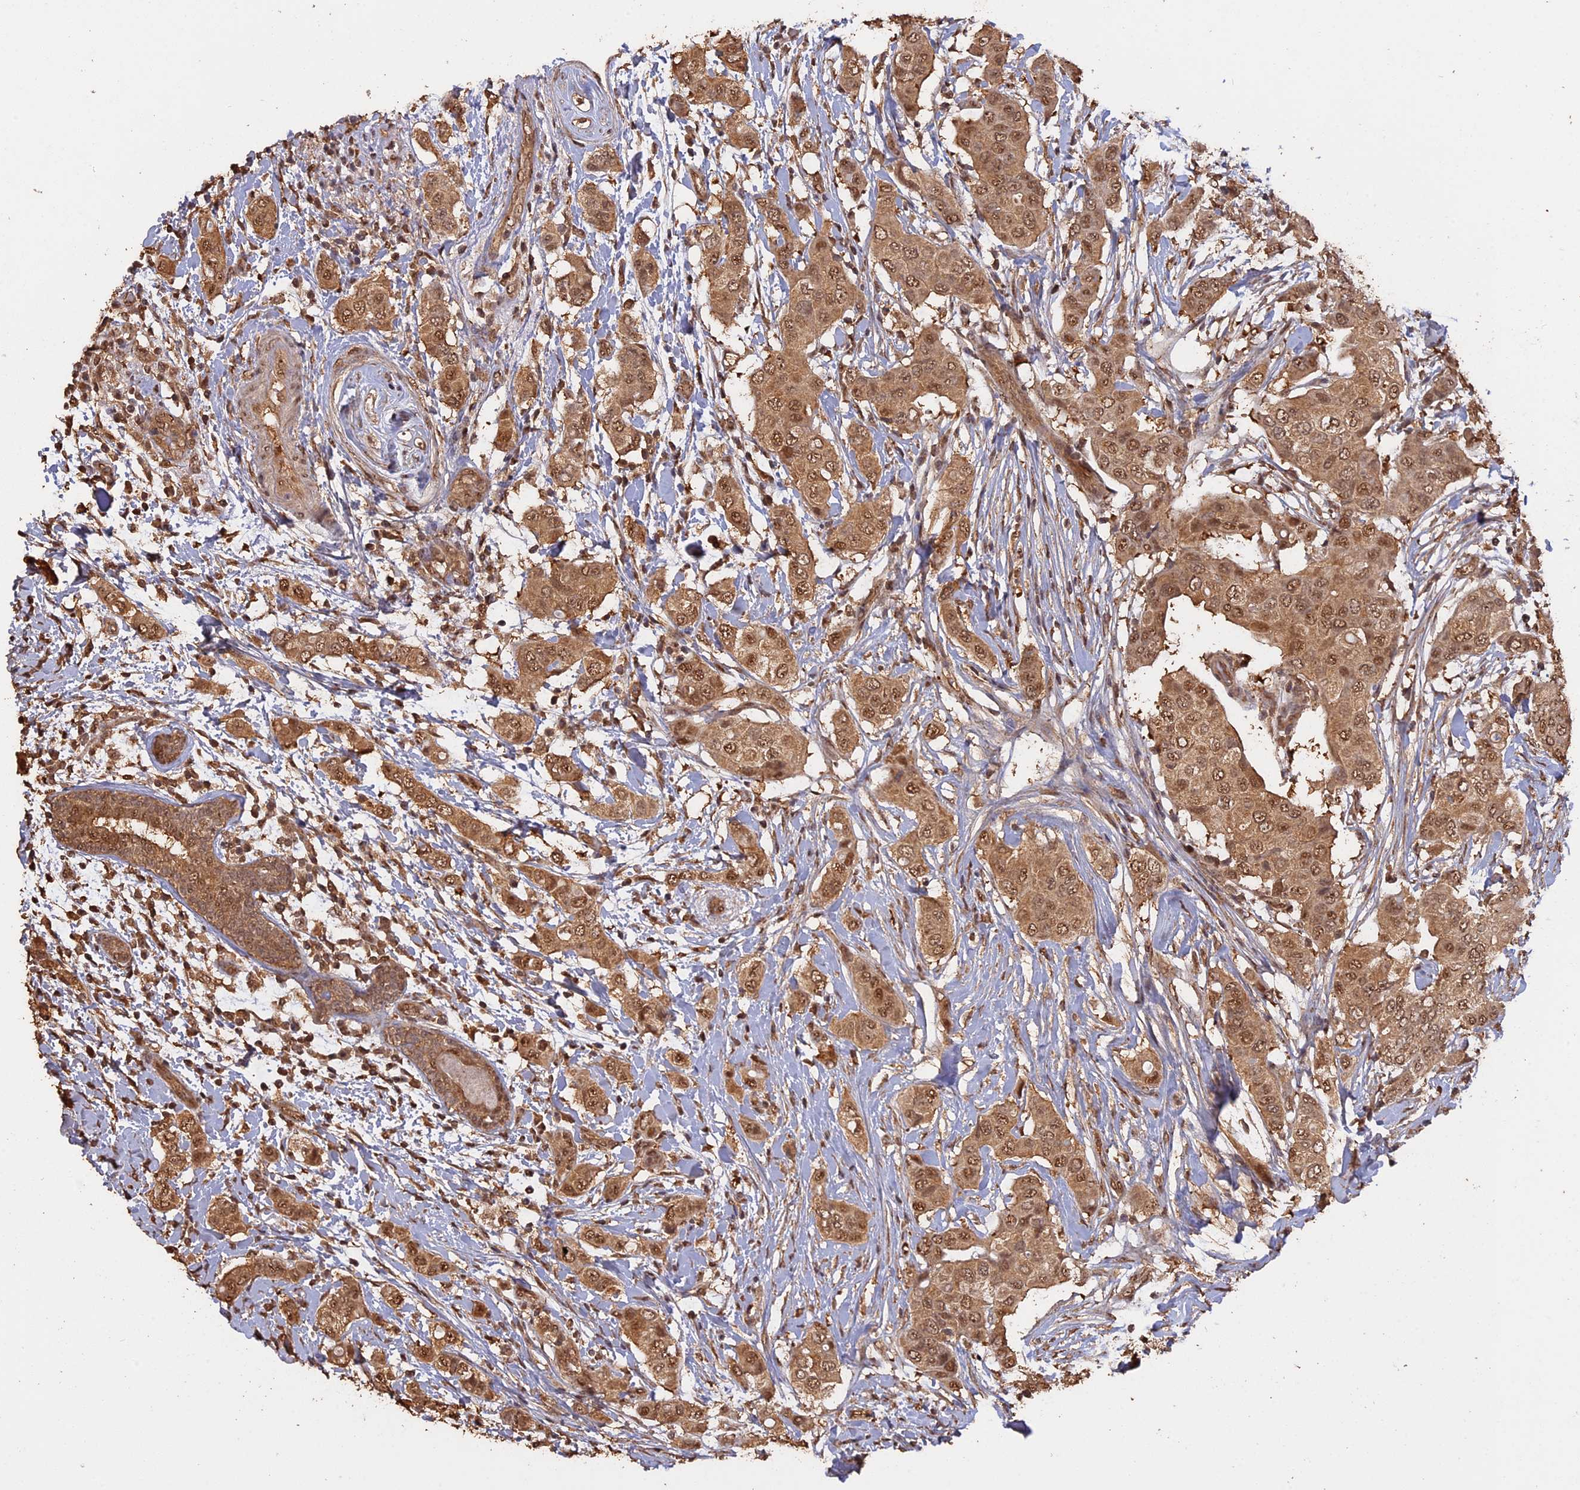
{"staining": {"intensity": "moderate", "quantity": ">75%", "location": "cytoplasmic/membranous,nuclear"}, "tissue": "breast cancer", "cell_type": "Tumor cells", "image_type": "cancer", "snomed": [{"axis": "morphology", "description": "Lobular carcinoma"}, {"axis": "topography", "description": "Breast"}], "caption": "This is a micrograph of immunohistochemistry (IHC) staining of lobular carcinoma (breast), which shows moderate expression in the cytoplasmic/membranous and nuclear of tumor cells.", "gene": "PSMC6", "patient": {"sex": "female", "age": 51}}